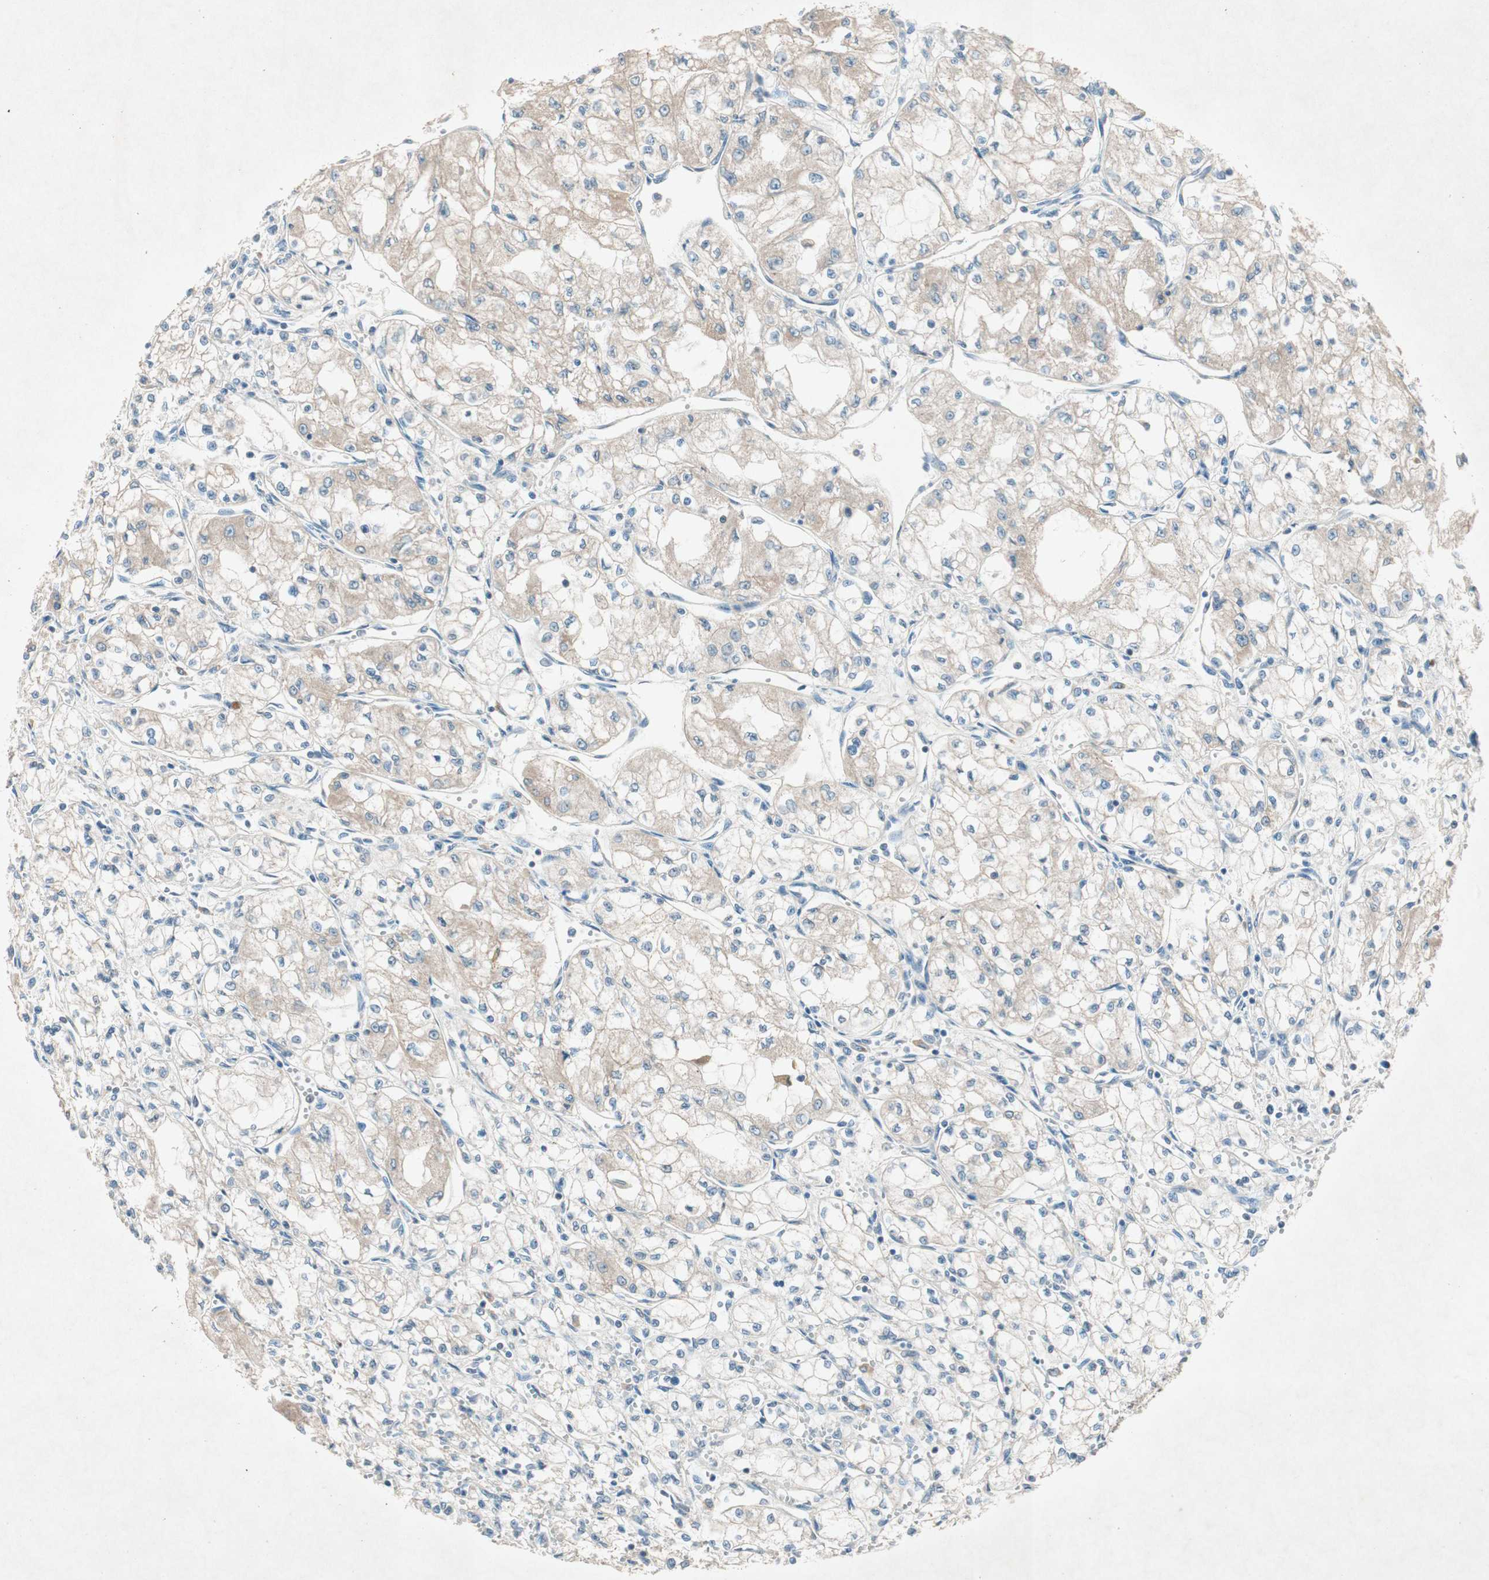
{"staining": {"intensity": "weak", "quantity": "25%-75%", "location": "cytoplasmic/membranous"}, "tissue": "renal cancer", "cell_type": "Tumor cells", "image_type": "cancer", "snomed": [{"axis": "morphology", "description": "Normal tissue, NOS"}, {"axis": "morphology", "description": "Adenocarcinoma, NOS"}, {"axis": "topography", "description": "Kidney"}], "caption": "Weak cytoplasmic/membranous expression for a protein is seen in approximately 25%-75% of tumor cells of renal cancer (adenocarcinoma) using IHC.", "gene": "NKAIN1", "patient": {"sex": "male", "age": 59}}